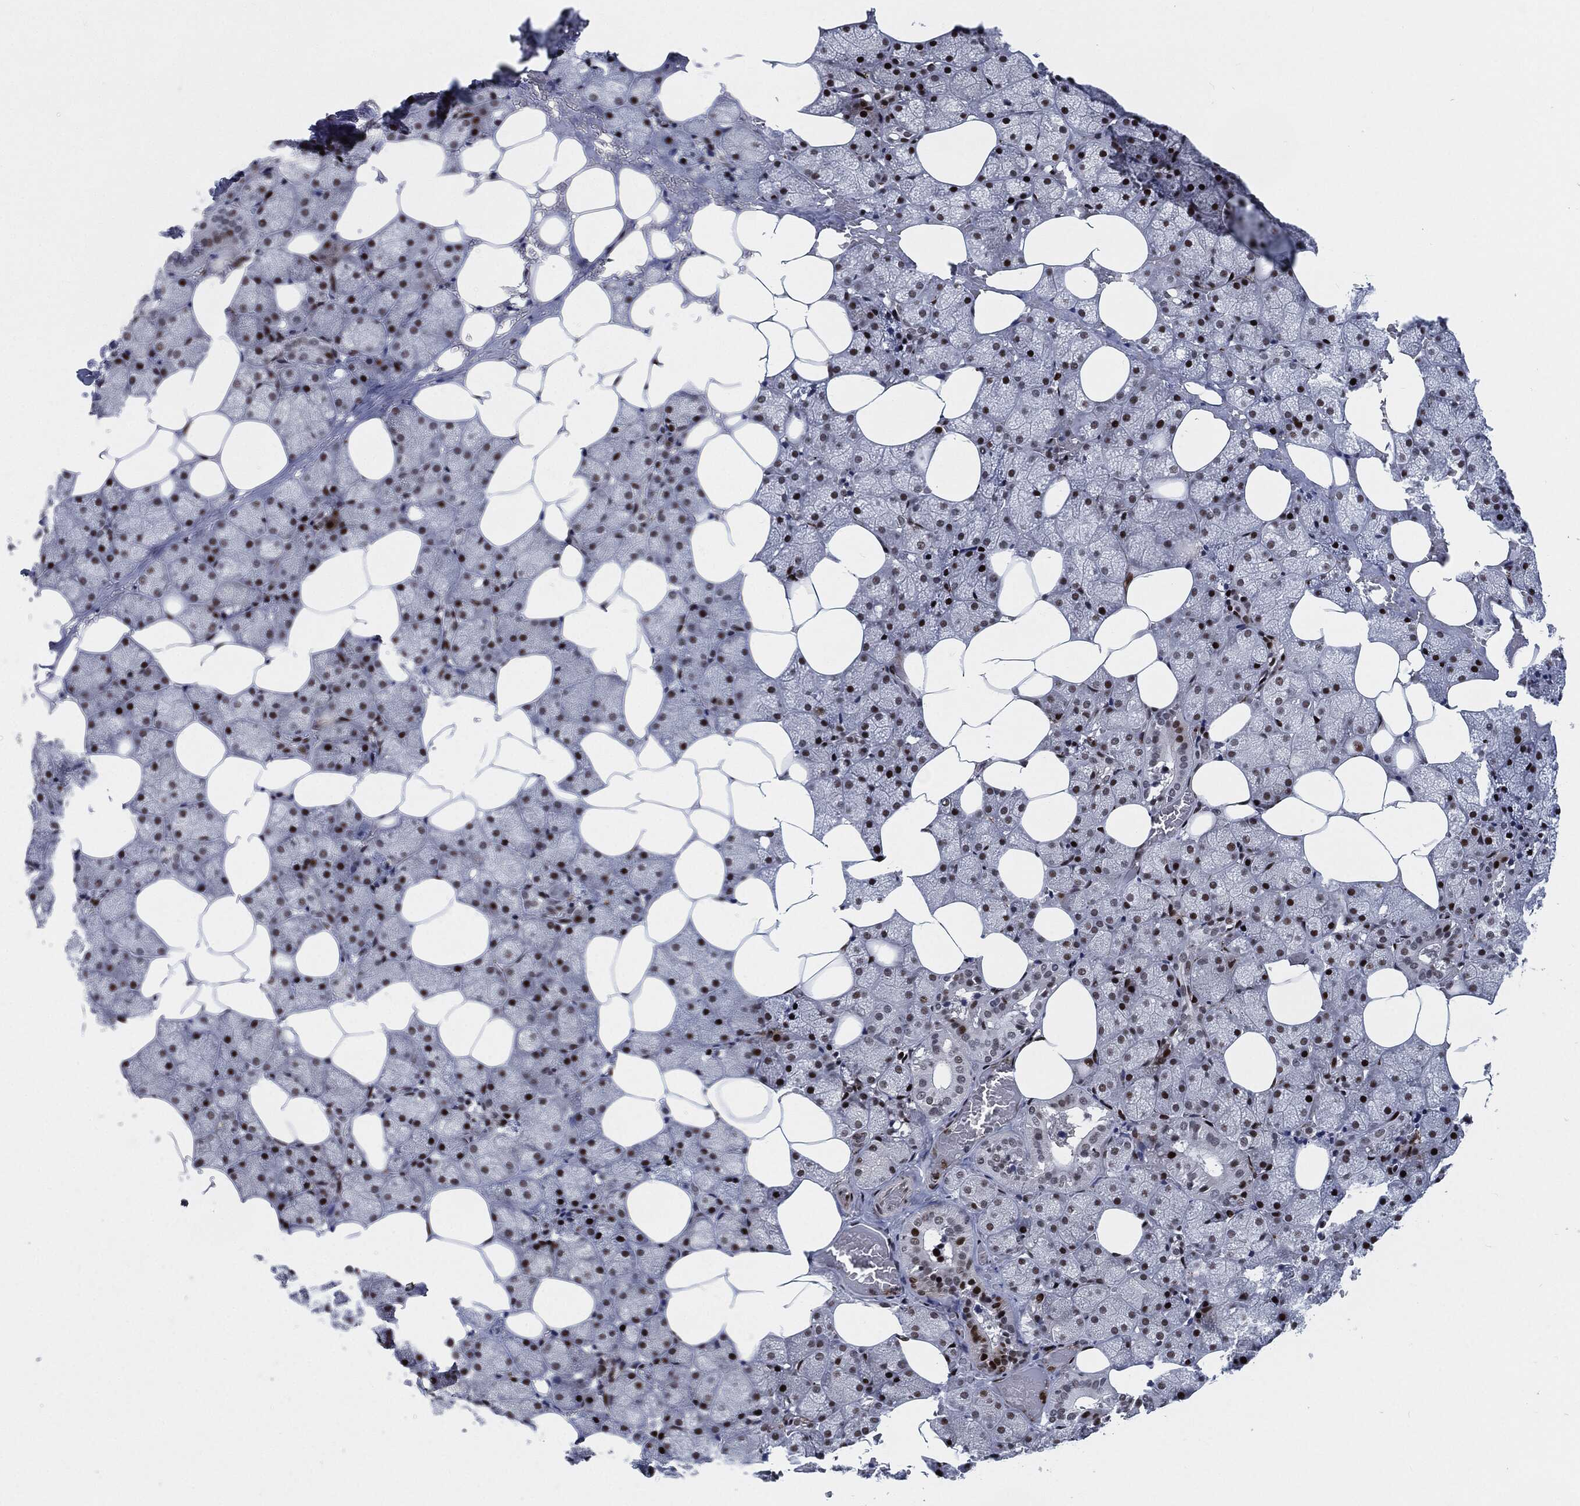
{"staining": {"intensity": "strong", "quantity": "<25%", "location": "nuclear"}, "tissue": "salivary gland", "cell_type": "Glandular cells", "image_type": "normal", "snomed": [{"axis": "morphology", "description": "Normal tissue, NOS"}, {"axis": "topography", "description": "Salivary gland"}], "caption": "About <25% of glandular cells in benign salivary gland display strong nuclear protein positivity as visualized by brown immunohistochemical staining.", "gene": "AKT2", "patient": {"sex": "male", "age": 38}}